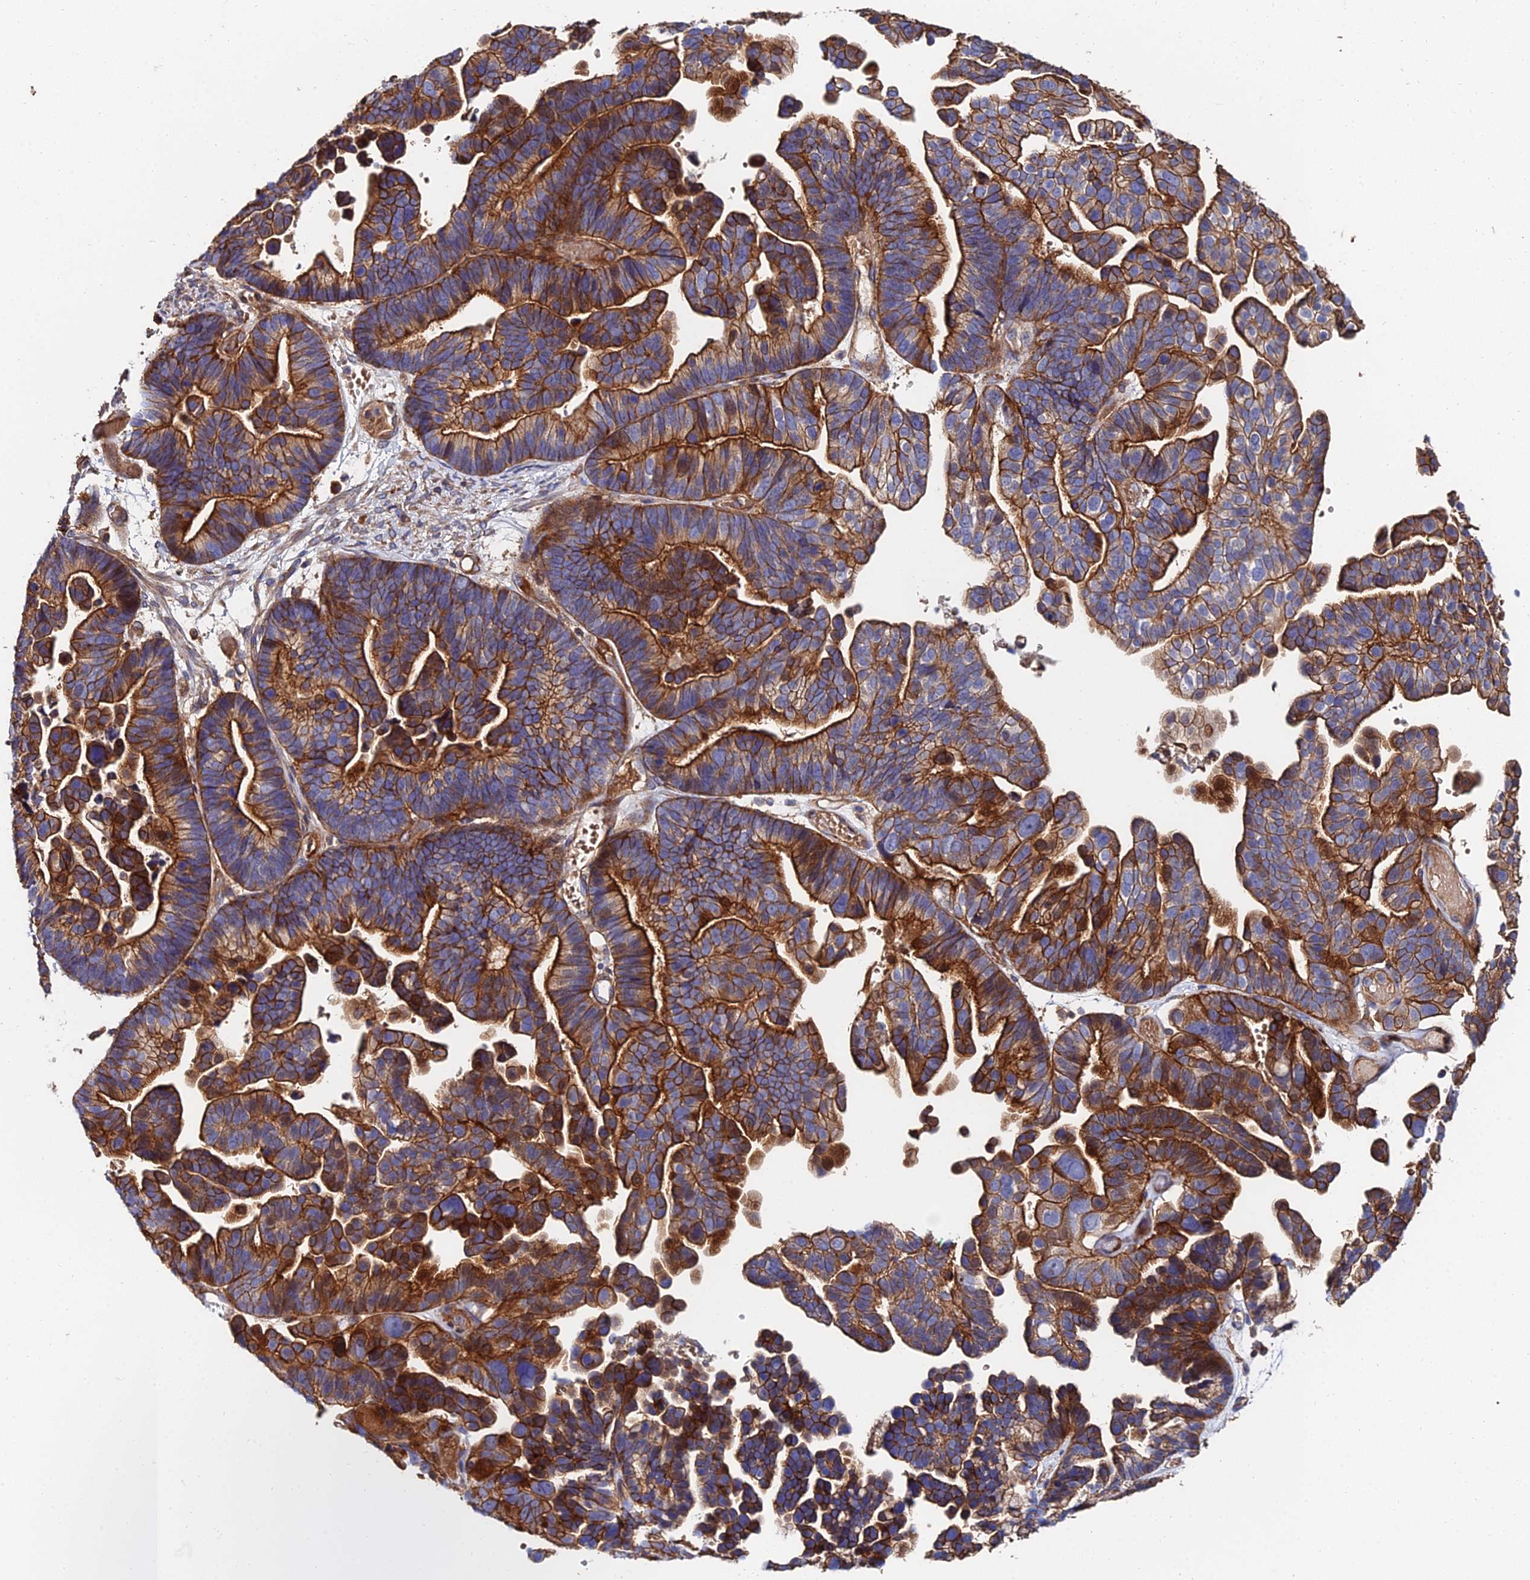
{"staining": {"intensity": "strong", "quantity": ">75%", "location": "cytoplasmic/membranous"}, "tissue": "ovarian cancer", "cell_type": "Tumor cells", "image_type": "cancer", "snomed": [{"axis": "morphology", "description": "Cystadenocarcinoma, serous, NOS"}, {"axis": "topography", "description": "Ovary"}], "caption": "Human serous cystadenocarcinoma (ovarian) stained with a protein marker shows strong staining in tumor cells.", "gene": "EXT1", "patient": {"sex": "female", "age": 56}}